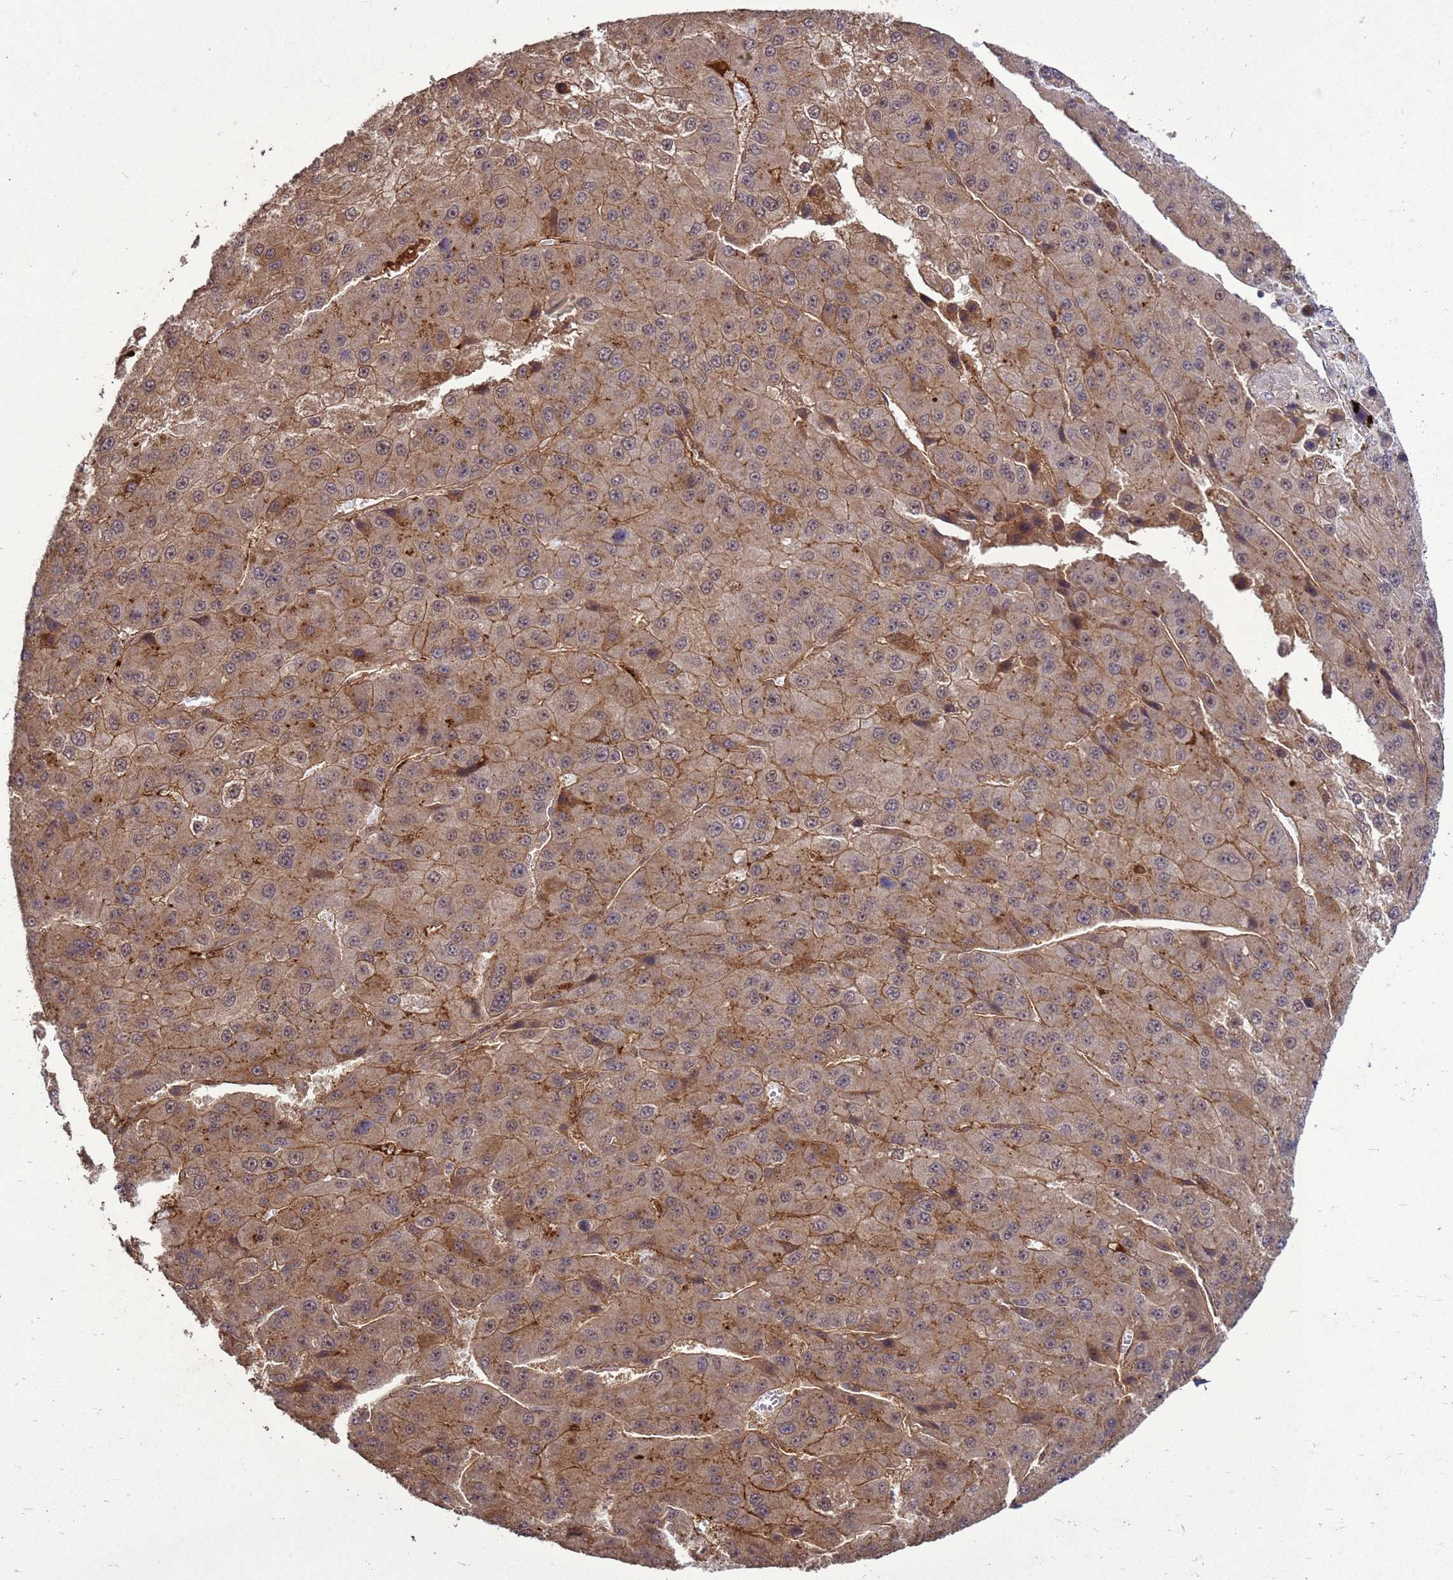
{"staining": {"intensity": "moderate", "quantity": "25%-75%", "location": "cytoplasmic/membranous,nuclear"}, "tissue": "liver cancer", "cell_type": "Tumor cells", "image_type": "cancer", "snomed": [{"axis": "morphology", "description": "Carcinoma, Hepatocellular, NOS"}, {"axis": "topography", "description": "Liver"}], "caption": "Human hepatocellular carcinoma (liver) stained with a brown dye demonstrates moderate cytoplasmic/membranous and nuclear positive expression in approximately 25%-75% of tumor cells.", "gene": "CRBN", "patient": {"sex": "female", "age": 73}}